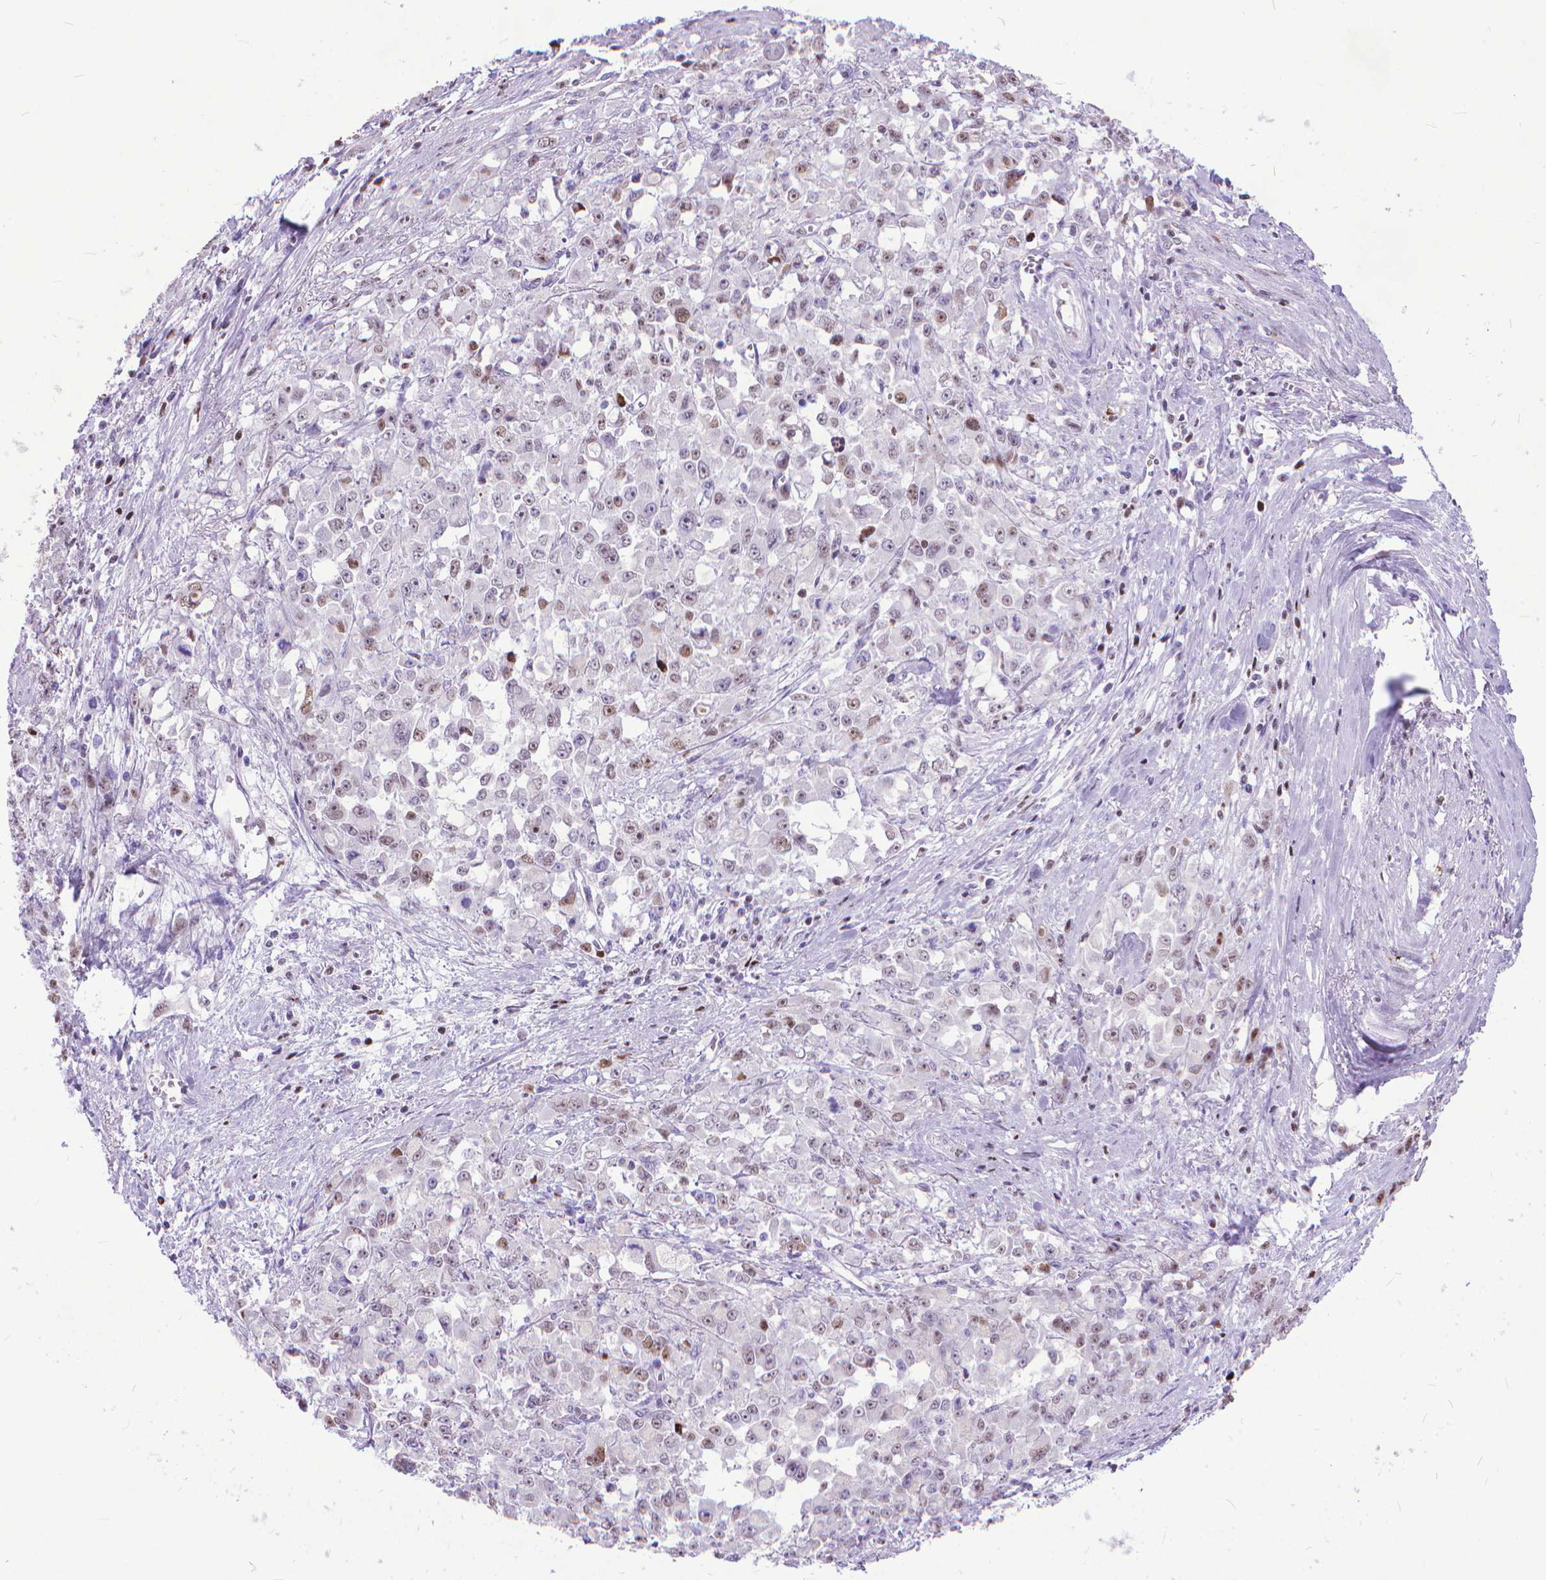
{"staining": {"intensity": "moderate", "quantity": "<25%", "location": "nuclear"}, "tissue": "stomach cancer", "cell_type": "Tumor cells", "image_type": "cancer", "snomed": [{"axis": "morphology", "description": "Adenocarcinoma, NOS"}, {"axis": "topography", "description": "Stomach"}], "caption": "Stomach cancer was stained to show a protein in brown. There is low levels of moderate nuclear expression in about <25% of tumor cells.", "gene": "POLE4", "patient": {"sex": "female", "age": 76}}